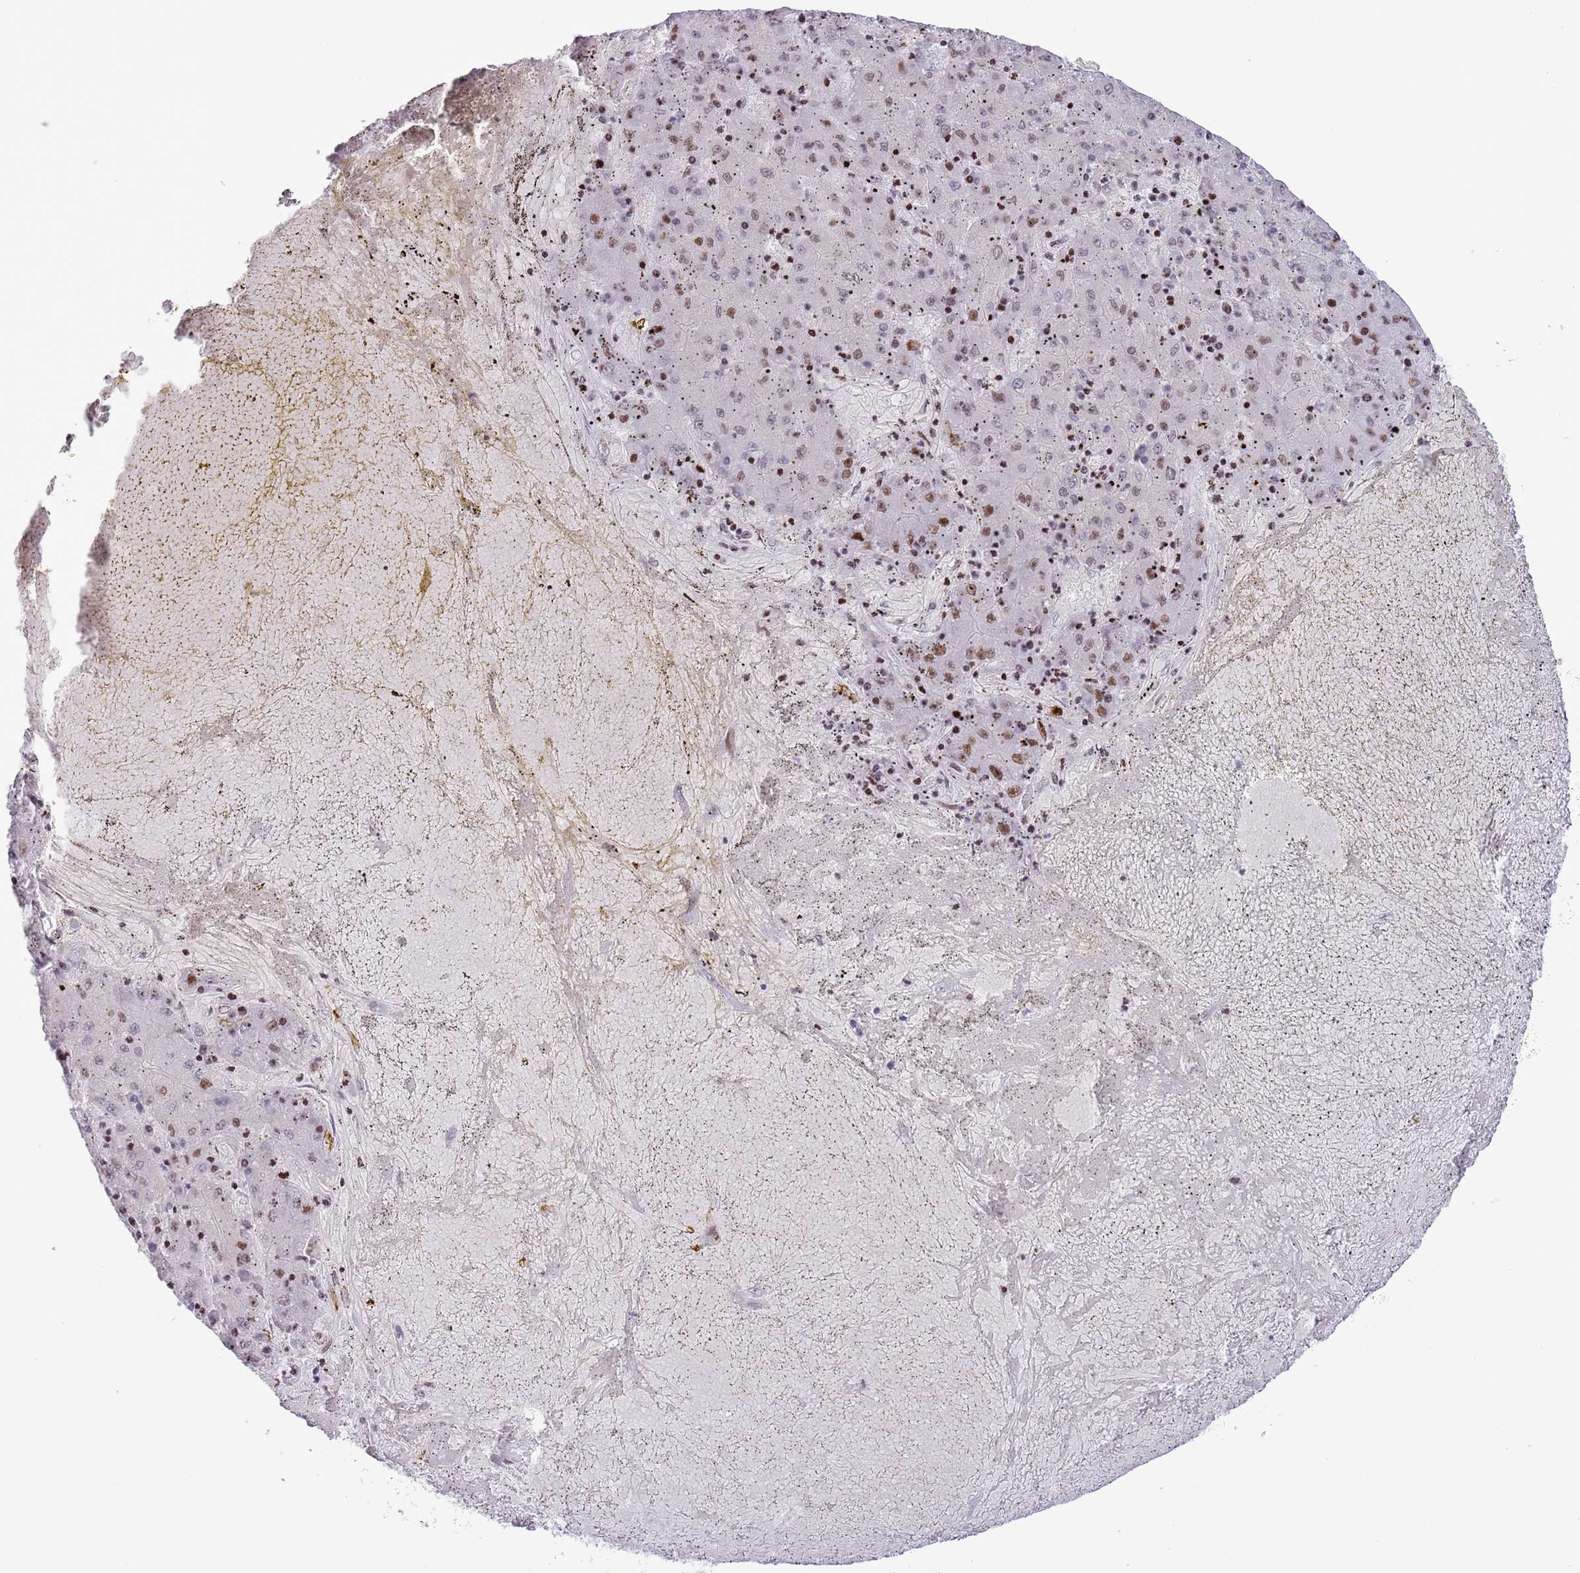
{"staining": {"intensity": "moderate", "quantity": "<25%", "location": "nuclear"}, "tissue": "liver cancer", "cell_type": "Tumor cells", "image_type": "cancer", "snomed": [{"axis": "morphology", "description": "Carcinoma, Hepatocellular, NOS"}, {"axis": "topography", "description": "Liver"}], "caption": "Liver cancer (hepatocellular carcinoma) was stained to show a protein in brown. There is low levels of moderate nuclear expression in approximately <25% of tumor cells.", "gene": "MFSD10", "patient": {"sex": "male", "age": 72}}